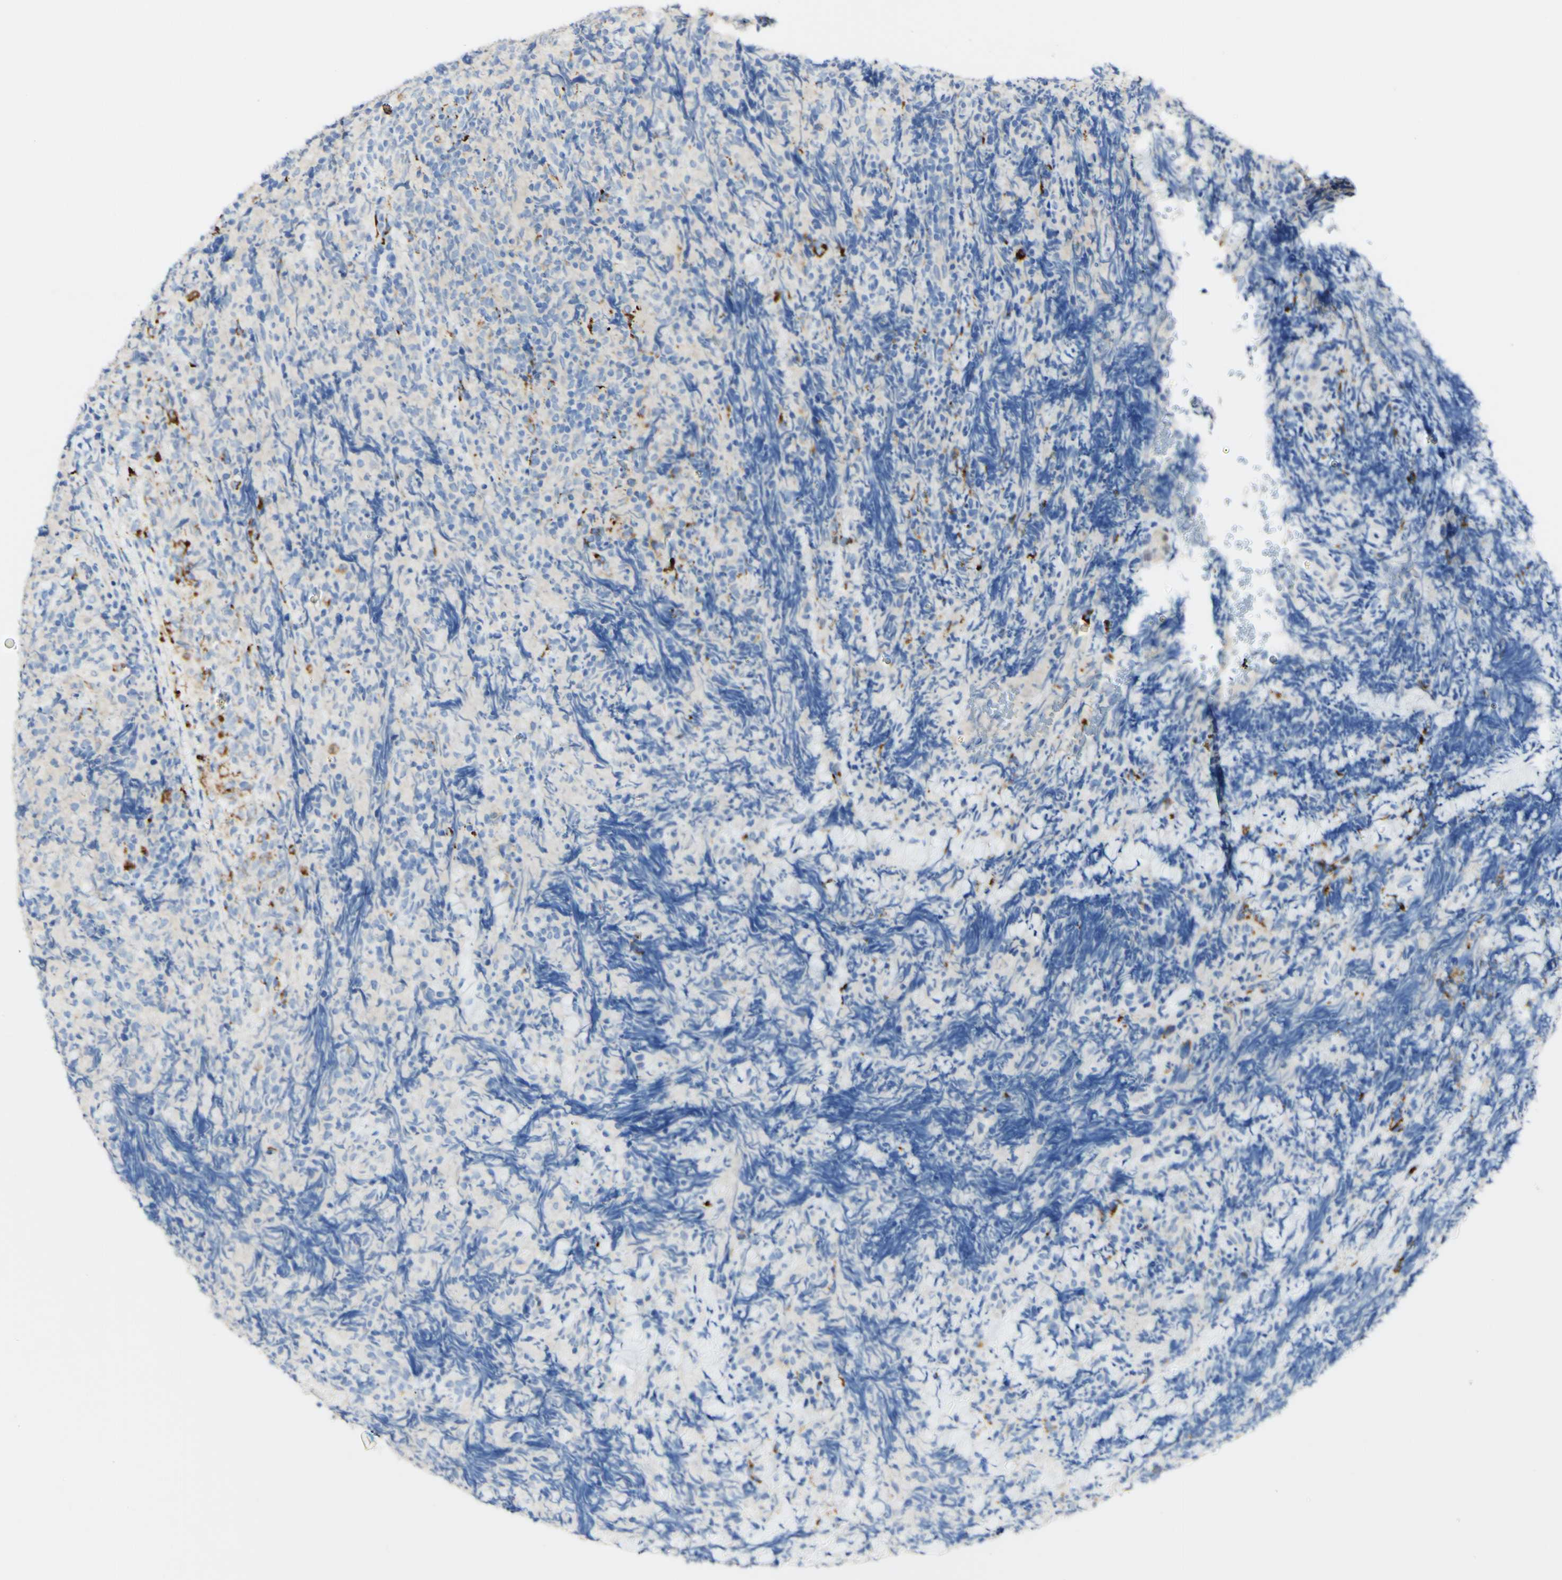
{"staining": {"intensity": "negative", "quantity": "none", "location": "none"}, "tissue": "lymphoma", "cell_type": "Tumor cells", "image_type": "cancer", "snomed": [{"axis": "morphology", "description": "Malignant lymphoma, non-Hodgkin's type, High grade"}, {"axis": "topography", "description": "Tonsil"}], "caption": "Tumor cells are negative for protein expression in human high-grade malignant lymphoma, non-Hodgkin's type.", "gene": "FGF4", "patient": {"sex": "female", "age": 36}}